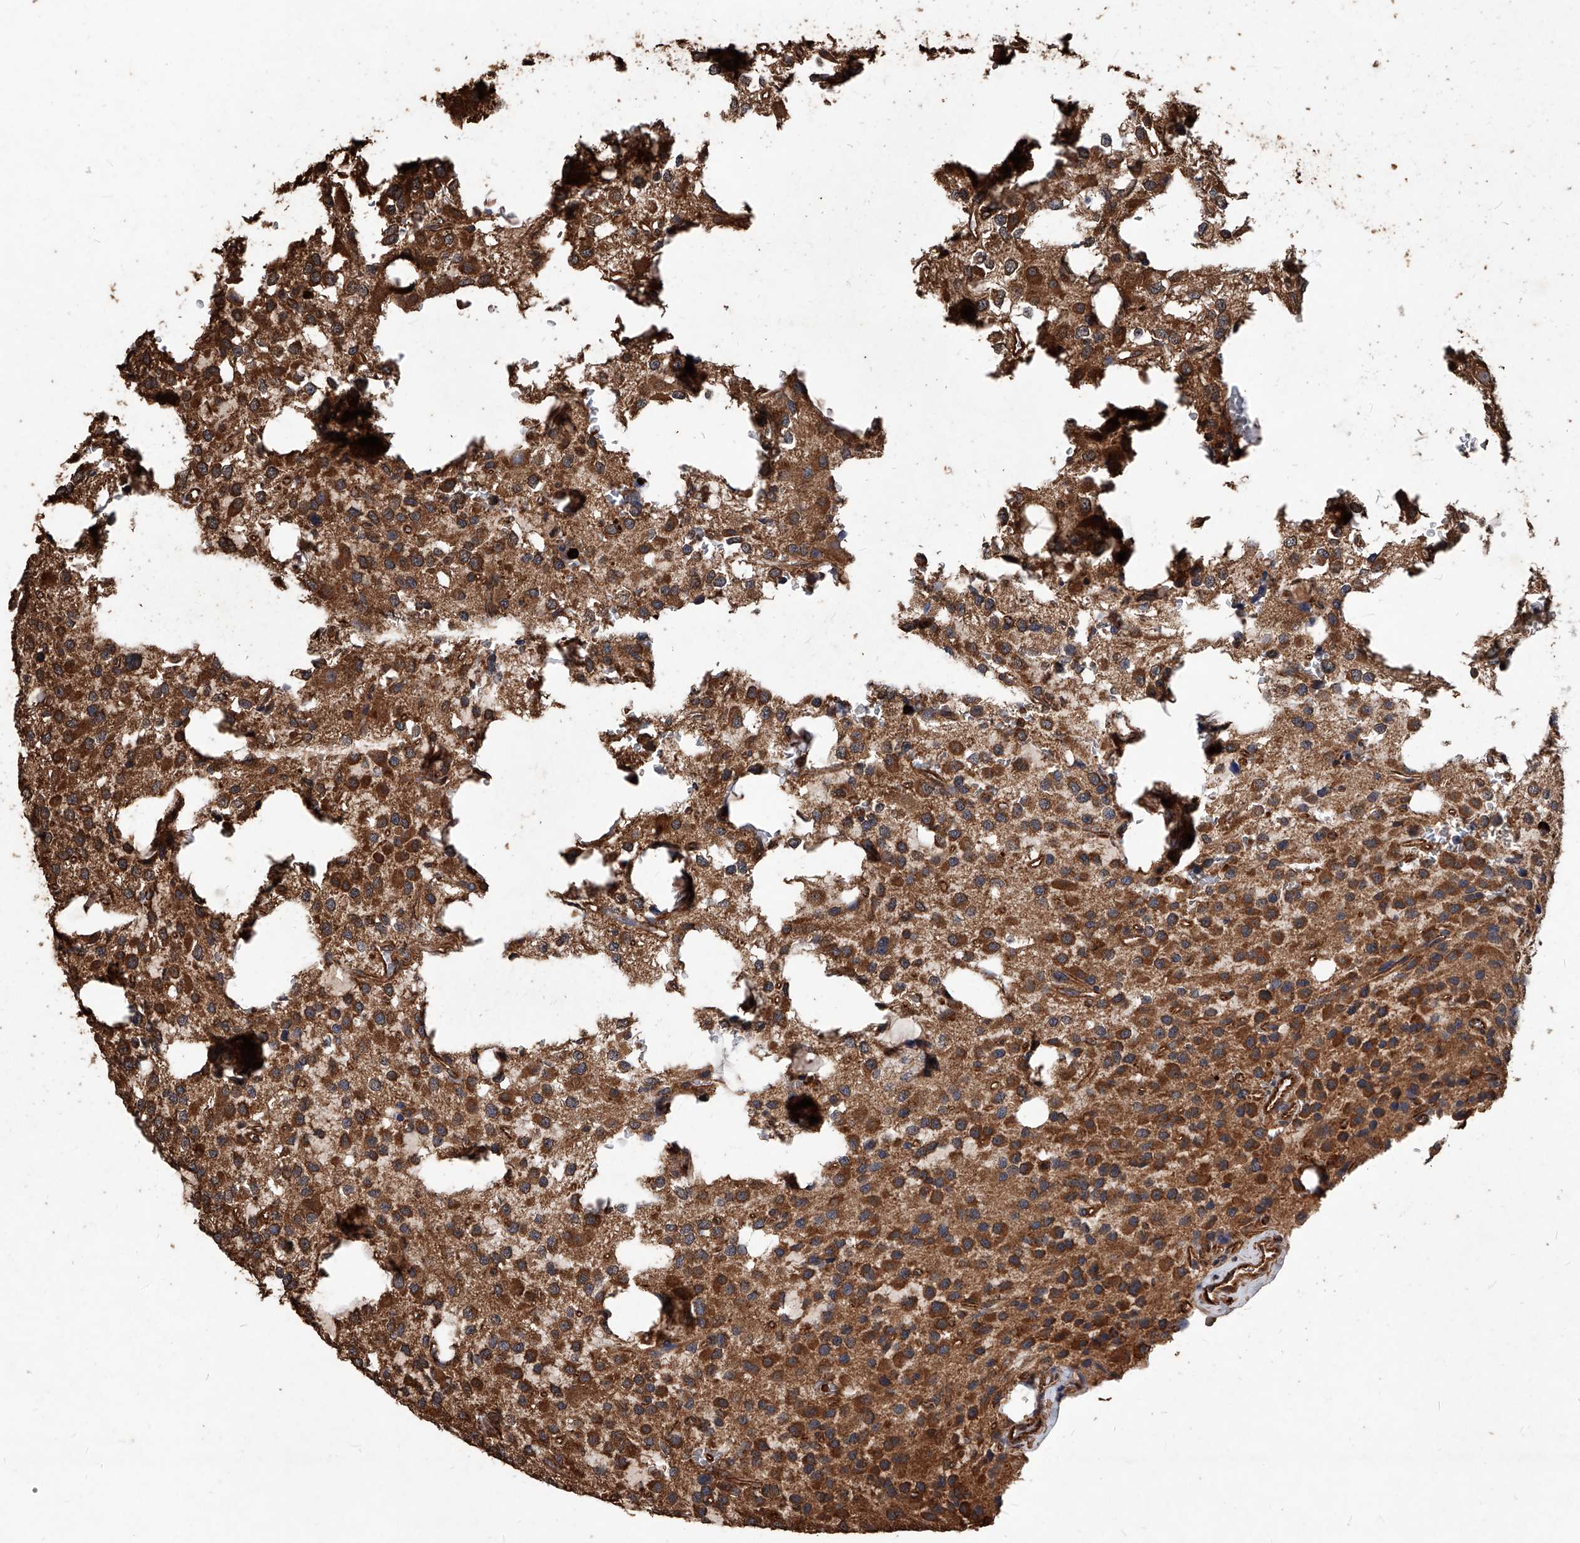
{"staining": {"intensity": "strong", "quantity": ">75%", "location": "cytoplasmic/membranous"}, "tissue": "glioma", "cell_type": "Tumor cells", "image_type": "cancer", "snomed": [{"axis": "morphology", "description": "Glioma, malignant, High grade"}, {"axis": "topography", "description": "Brain"}], "caption": "IHC of human glioma exhibits high levels of strong cytoplasmic/membranous staining in approximately >75% of tumor cells. Using DAB (3,3'-diaminobenzidine) (brown) and hematoxylin (blue) stains, captured at high magnification using brightfield microscopy.", "gene": "UCP2", "patient": {"sex": "female", "age": 62}}